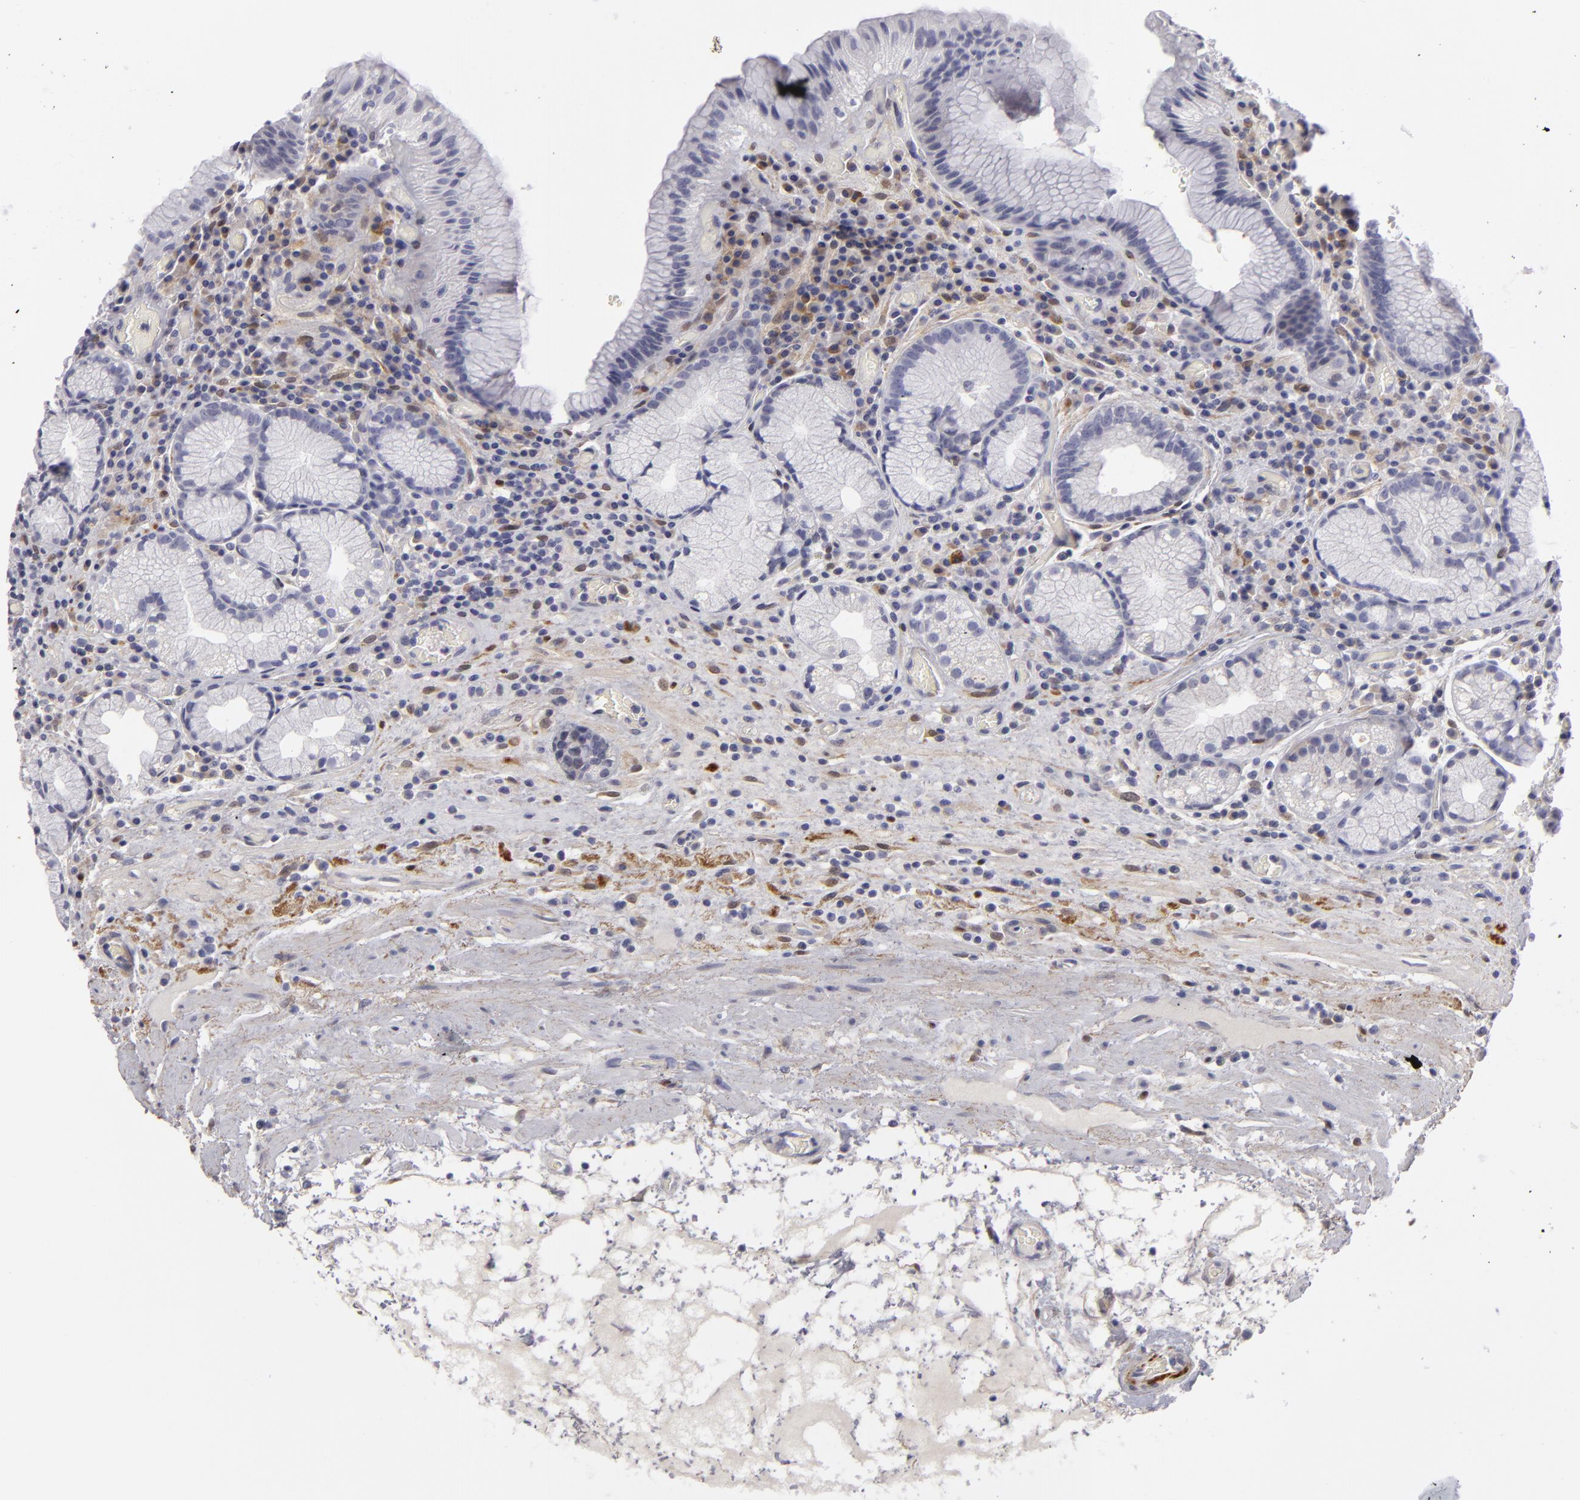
{"staining": {"intensity": "negative", "quantity": "none", "location": "none"}, "tissue": "stomach", "cell_type": "Glandular cells", "image_type": "normal", "snomed": [{"axis": "morphology", "description": "Normal tissue, NOS"}, {"axis": "topography", "description": "Stomach, lower"}, {"axis": "topography", "description": "Duodenum"}], "caption": "There is no significant positivity in glandular cells of stomach. (Brightfield microscopy of DAB IHC at high magnification).", "gene": "EFS", "patient": {"sex": "male", "age": 84}}